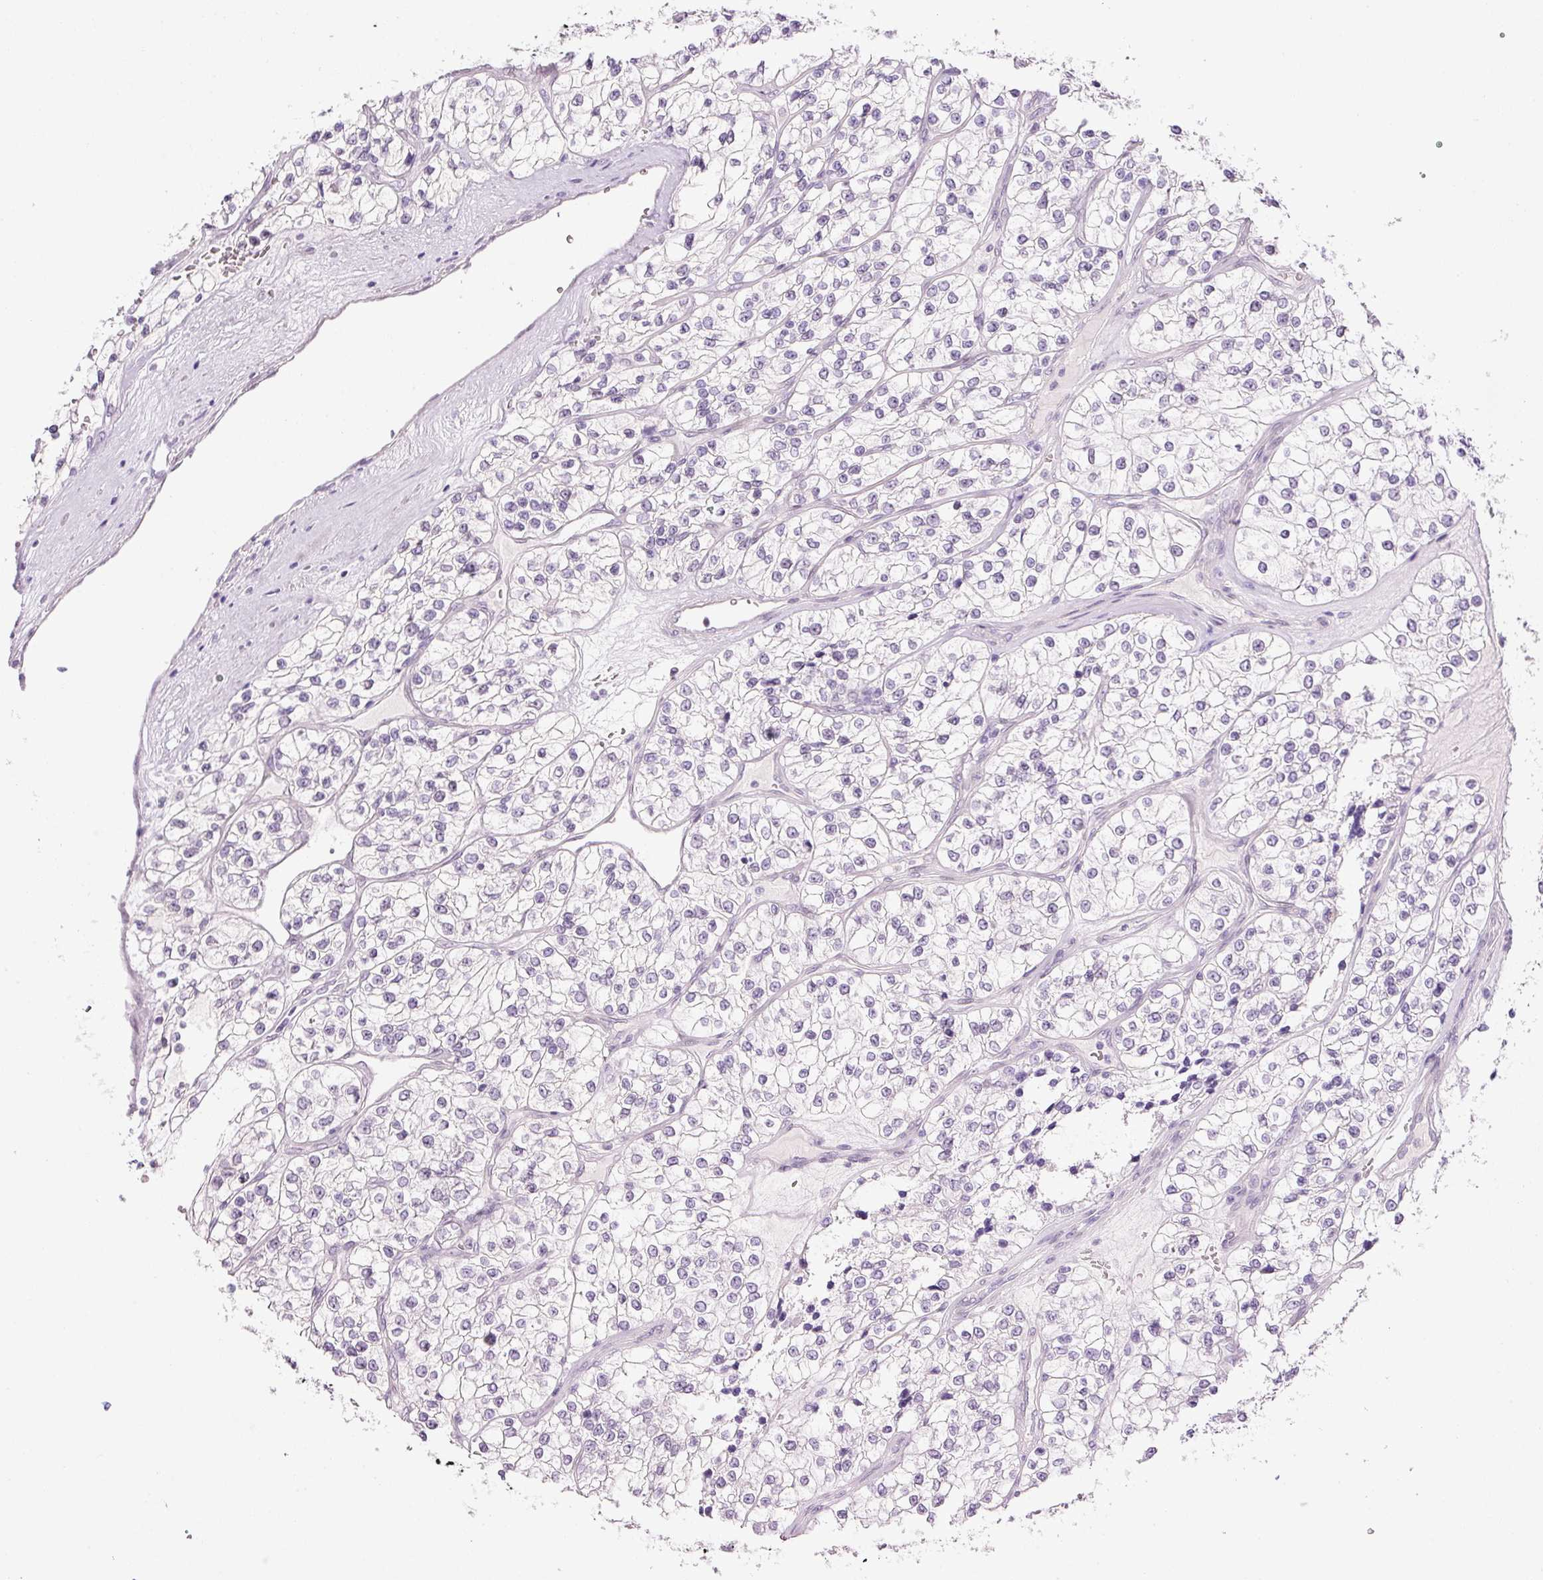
{"staining": {"intensity": "negative", "quantity": "none", "location": "none"}, "tissue": "renal cancer", "cell_type": "Tumor cells", "image_type": "cancer", "snomed": [{"axis": "morphology", "description": "Adenocarcinoma, NOS"}, {"axis": "topography", "description": "Kidney"}], "caption": "This is a histopathology image of IHC staining of renal cancer (adenocarcinoma), which shows no expression in tumor cells.", "gene": "ANKRD20A1", "patient": {"sex": "female", "age": 57}}